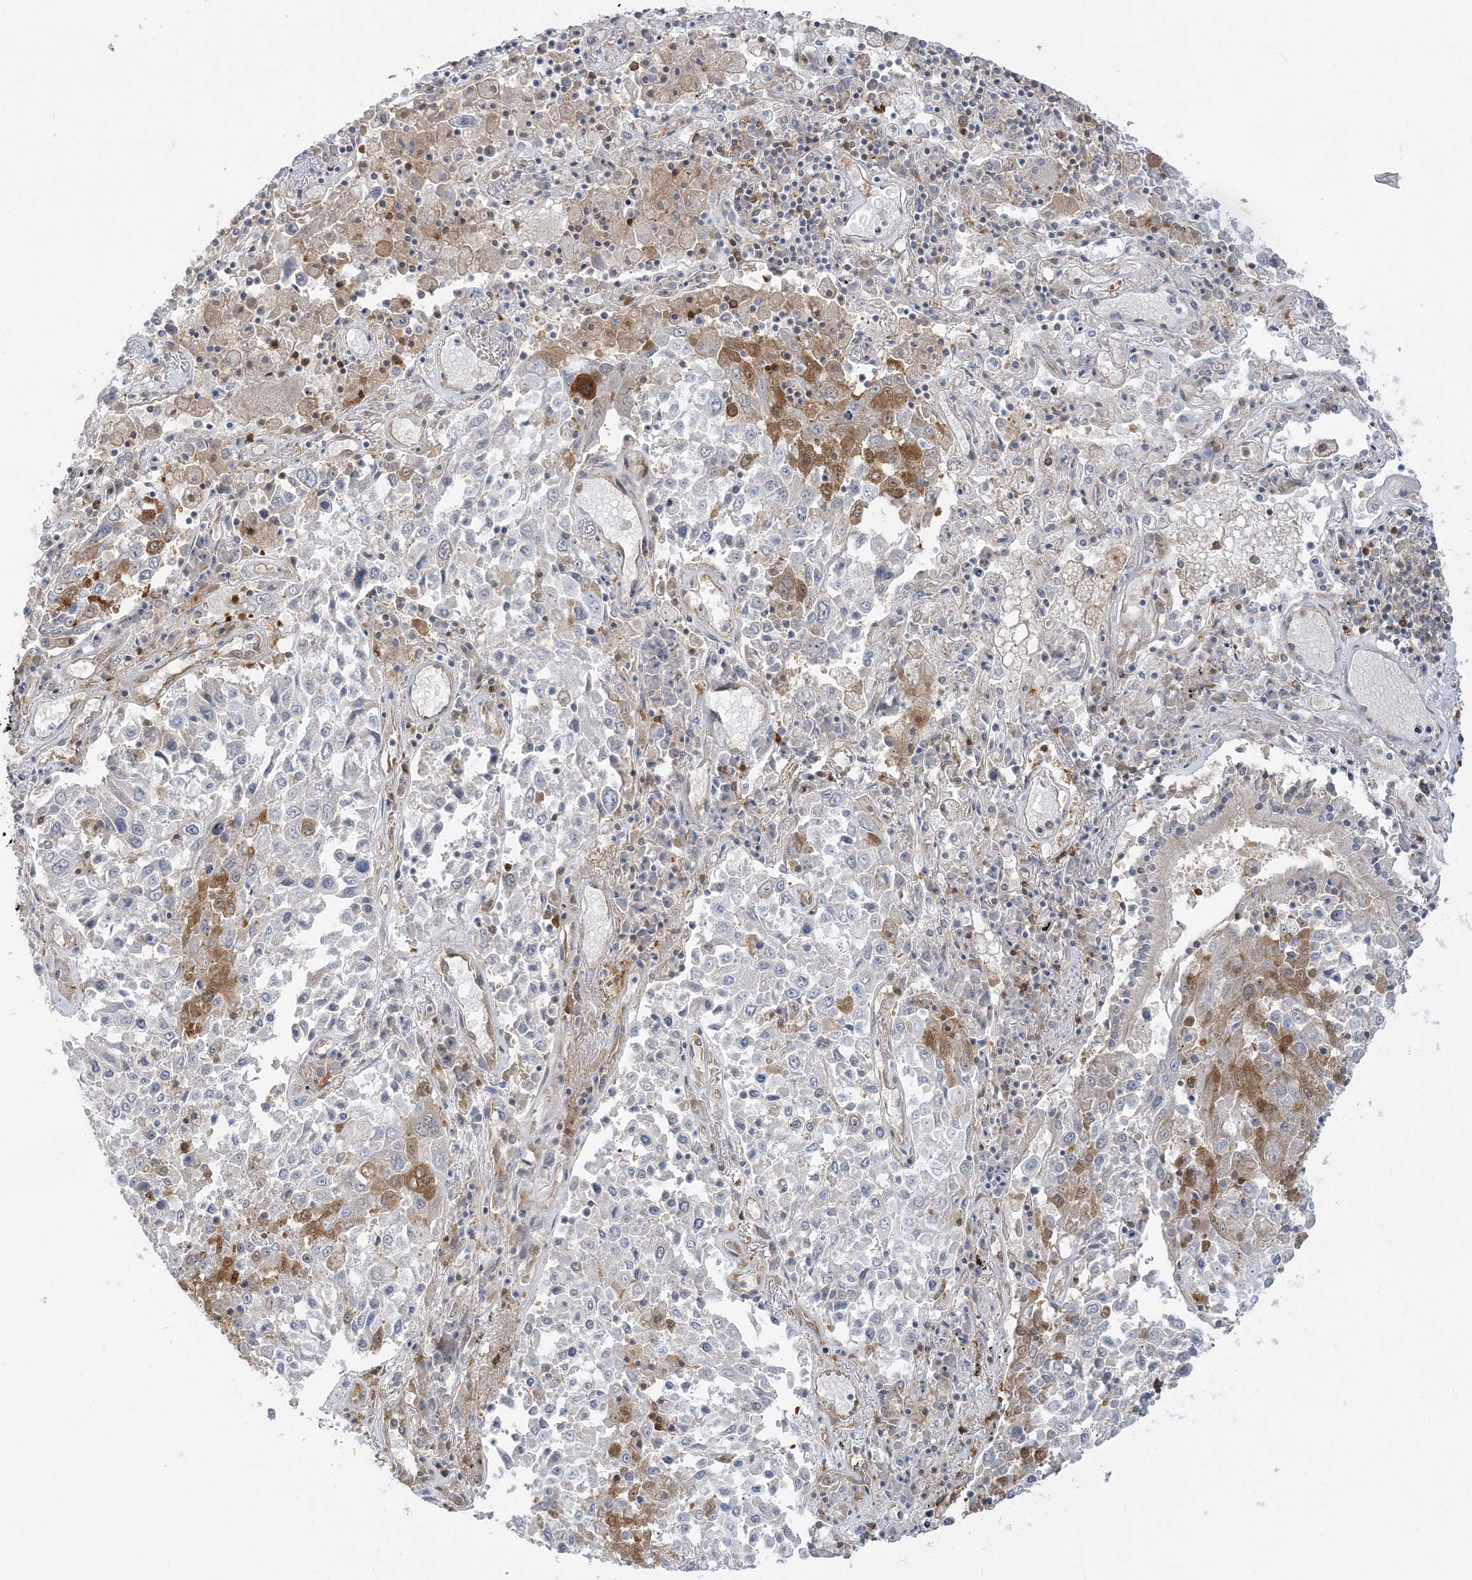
{"staining": {"intensity": "moderate", "quantity": "<25%", "location": "cytoplasmic/membranous"}, "tissue": "lung cancer", "cell_type": "Tumor cells", "image_type": "cancer", "snomed": [{"axis": "morphology", "description": "Squamous cell carcinoma, NOS"}, {"axis": "topography", "description": "Lung"}], "caption": "Protein analysis of lung cancer (squamous cell carcinoma) tissue demonstrates moderate cytoplasmic/membranous staining in approximately <25% of tumor cells. (DAB = brown stain, brightfield microscopy at high magnification).", "gene": "STAM", "patient": {"sex": "male", "age": 65}}